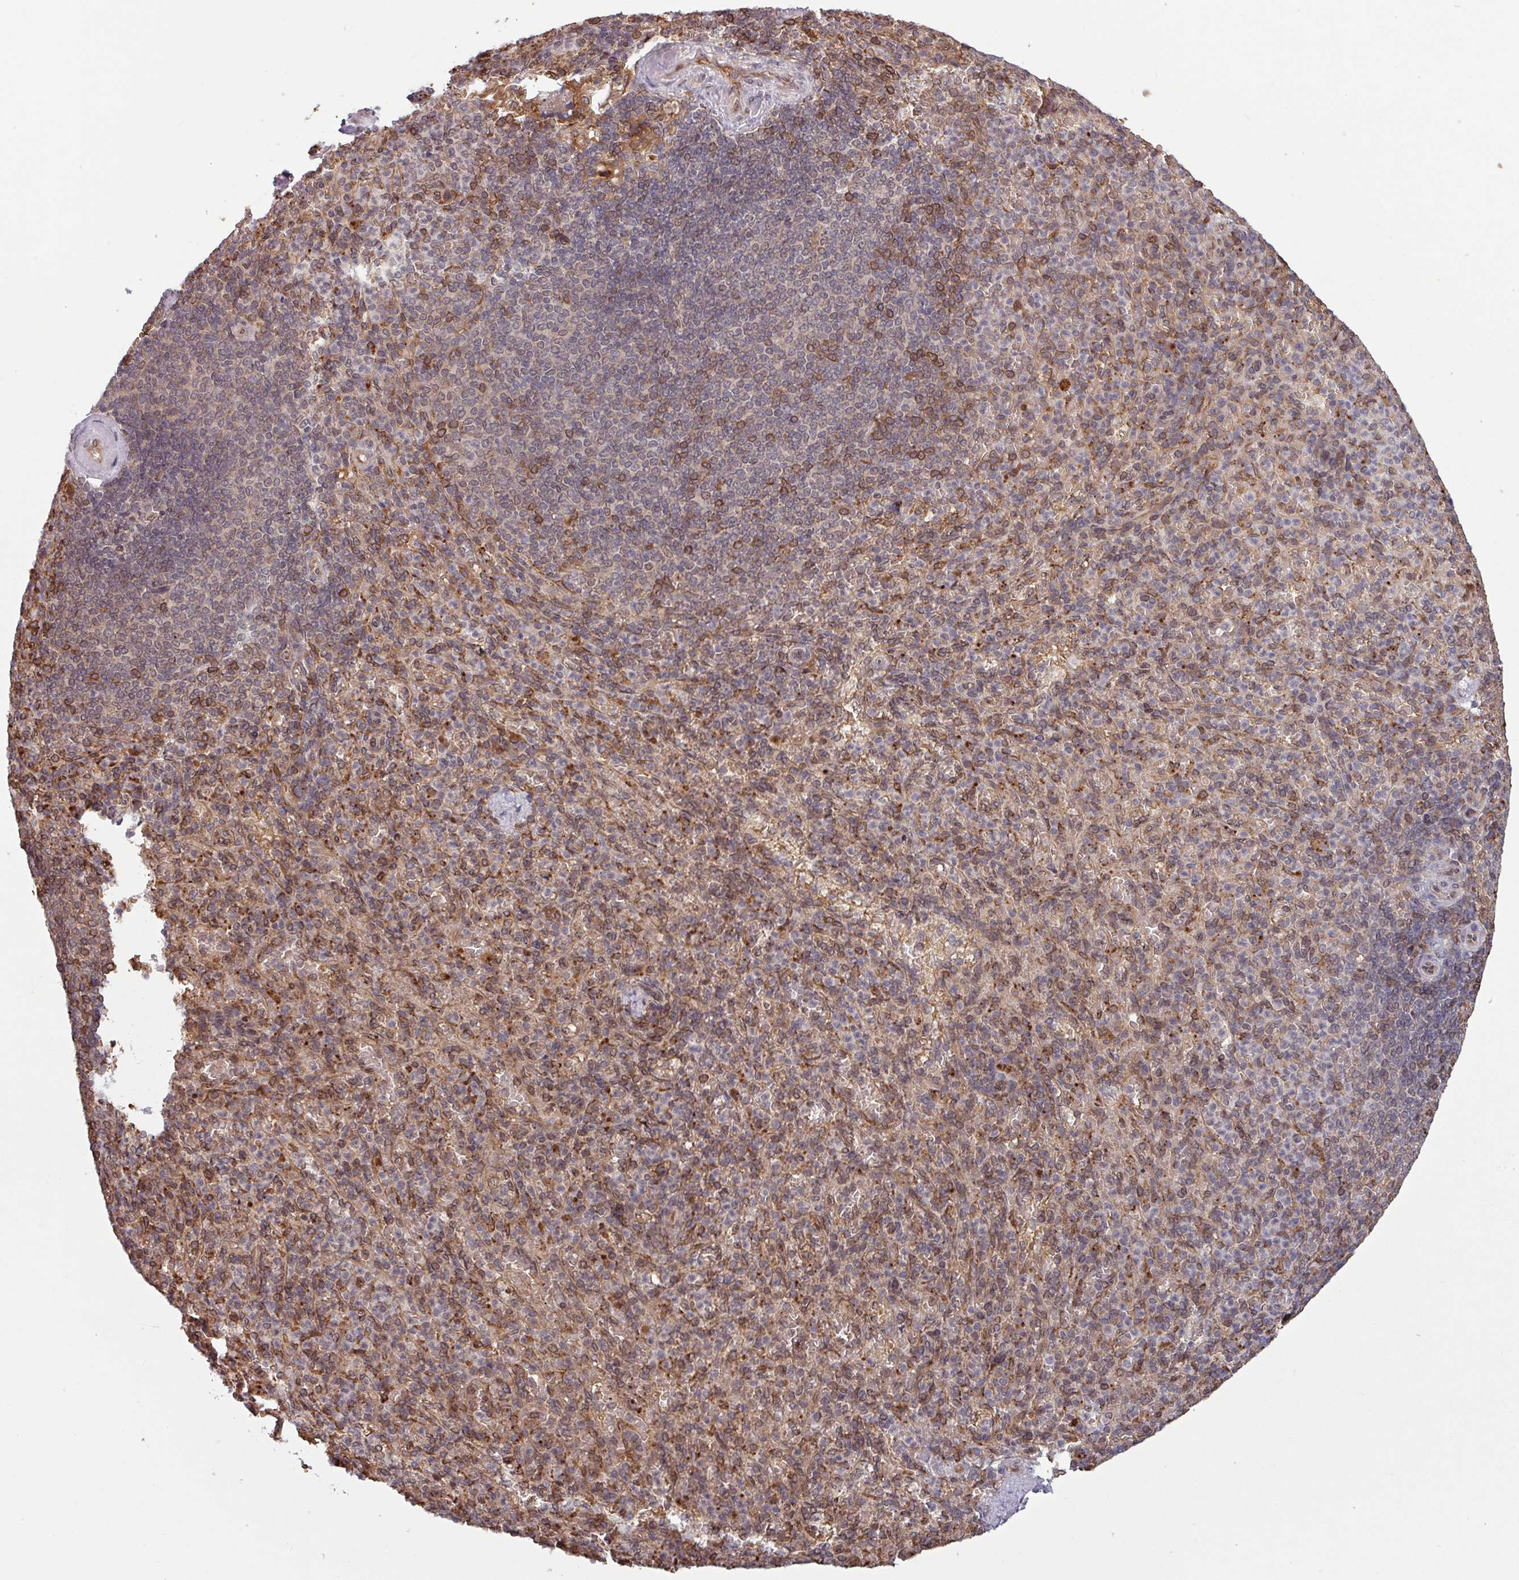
{"staining": {"intensity": "weak", "quantity": "25%-75%", "location": "cytoplasmic/membranous,nuclear"}, "tissue": "spleen", "cell_type": "Cells in red pulp", "image_type": "normal", "snomed": [{"axis": "morphology", "description": "Normal tissue, NOS"}, {"axis": "topography", "description": "Spleen"}], "caption": "Immunohistochemistry of benign human spleen exhibits low levels of weak cytoplasmic/membranous,nuclear positivity in approximately 25%-75% of cells in red pulp. (DAB (3,3'-diaminobenzidine) IHC, brown staining for protein, blue staining for nuclei).", "gene": "RBM4B", "patient": {"sex": "female", "age": 74}}